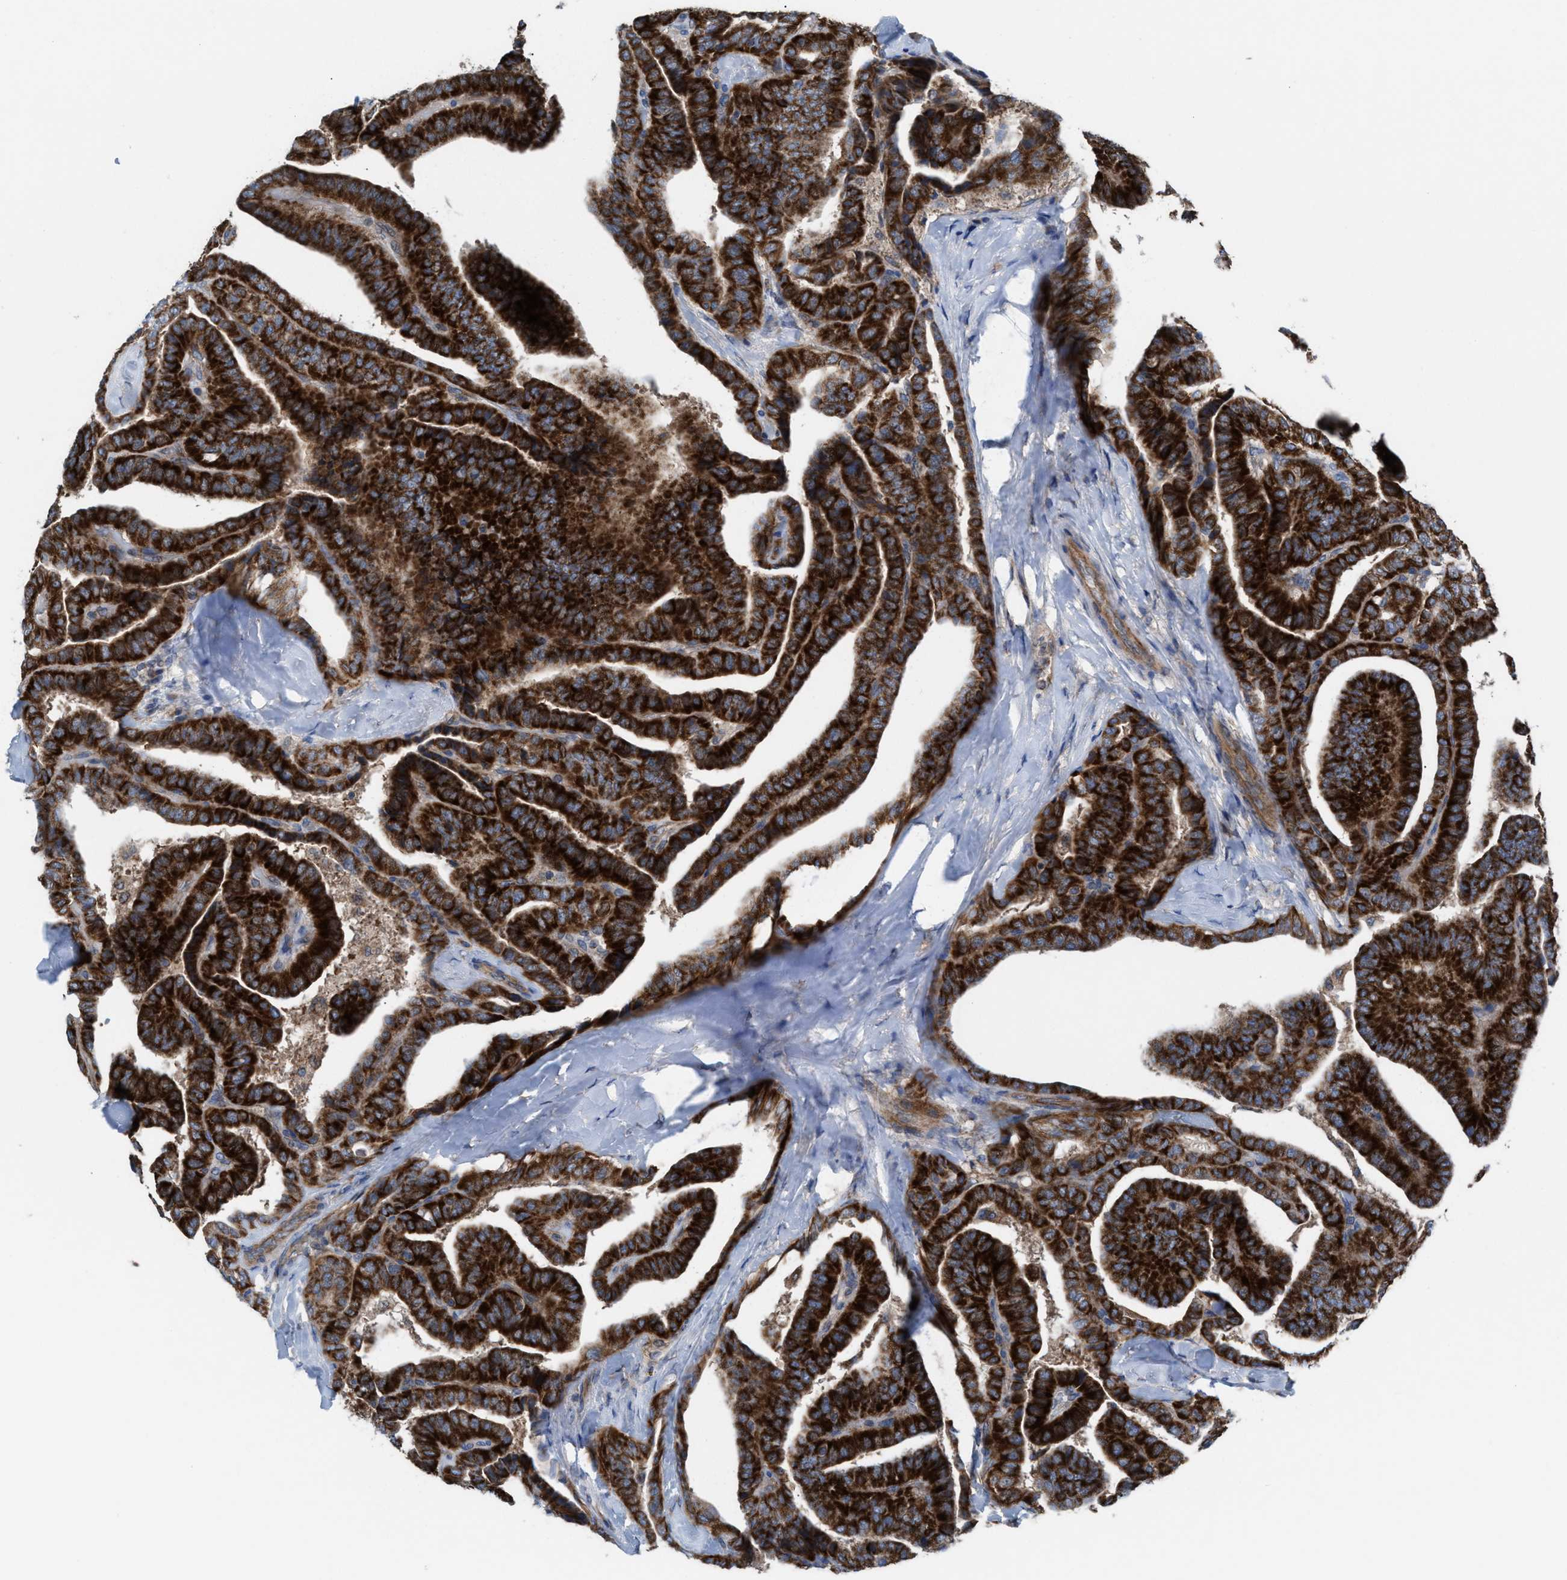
{"staining": {"intensity": "strong", "quantity": ">75%", "location": "cytoplasmic/membranous"}, "tissue": "thyroid cancer", "cell_type": "Tumor cells", "image_type": "cancer", "snomed": [{"axis": "morphology", "description": "Papillary adenocarcinoma, NOS"}, {"axis": "topography", "description": "Thyroid gland"}], "caption": "About >75% of tumor cells in human papillary adenocarcinoma (thyroid) reveal strong cytoplasmic/membranous protein staining as visualized by brown immunohistochemical staining.", "gene": "MRM1", "patient": {"sex": "male", "age": 77}}